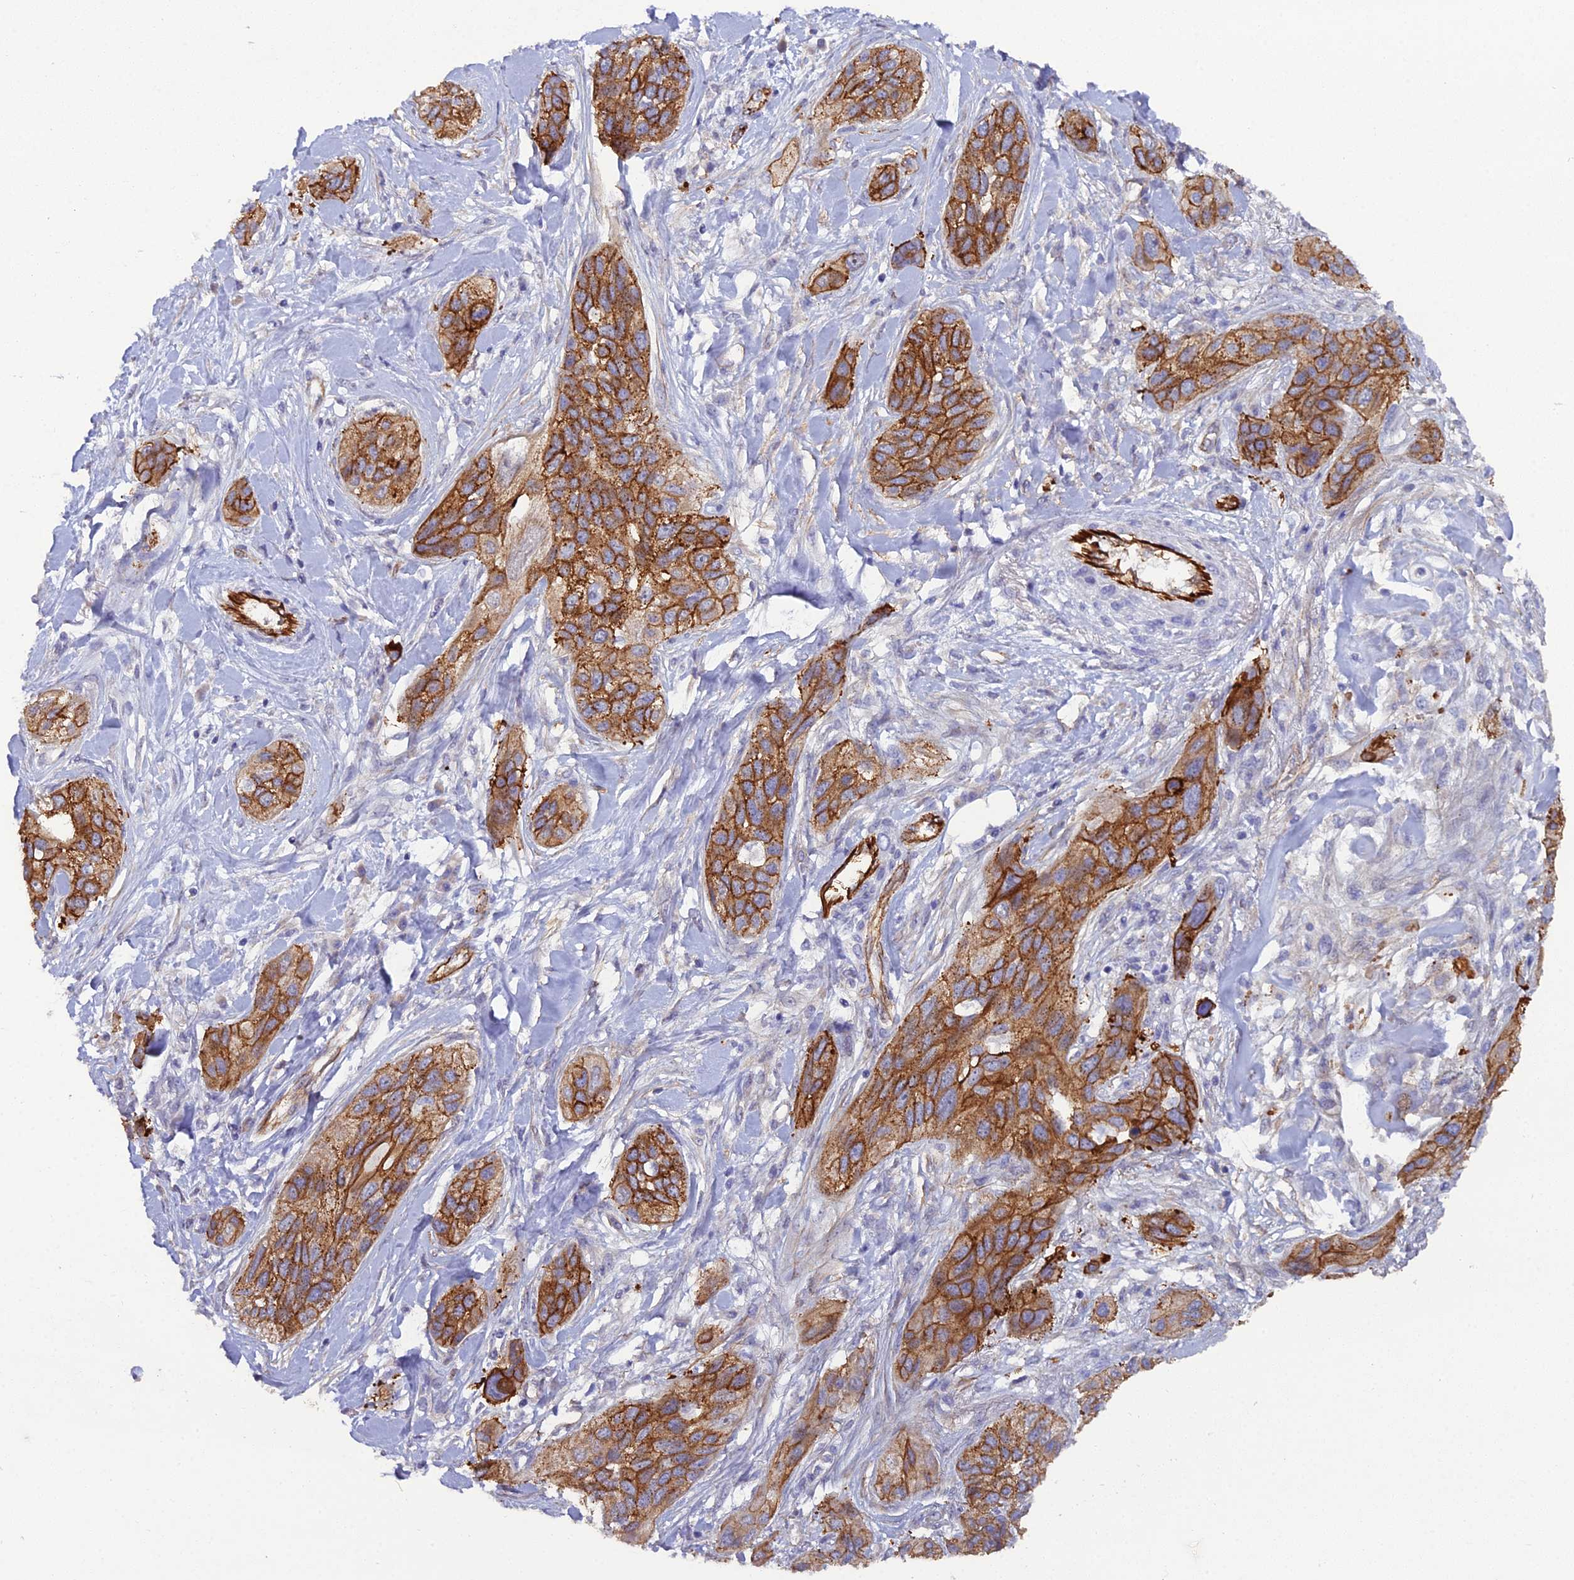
{"staining": {"intensity": "strong", "quantity": ">75%", "location": "cytoplasmic/membranous"}, "tissue": "lung cancer", "cell_type": "Tumor cells", "image_type": "cancer", "snomed": [{"axis": "morphology", "description": "Squamous cell carcinoma, NOS"}, {"axis": "topography", "description": "Lung"}], "caption": "Tumor cells exhibit high levels of strong cytoplasmic/membranous positivity in about >75% of cells in squamous cell carcinoma (lung).", "gene": "CFAP47", "patient": {"sex": "female", "age": 70}}